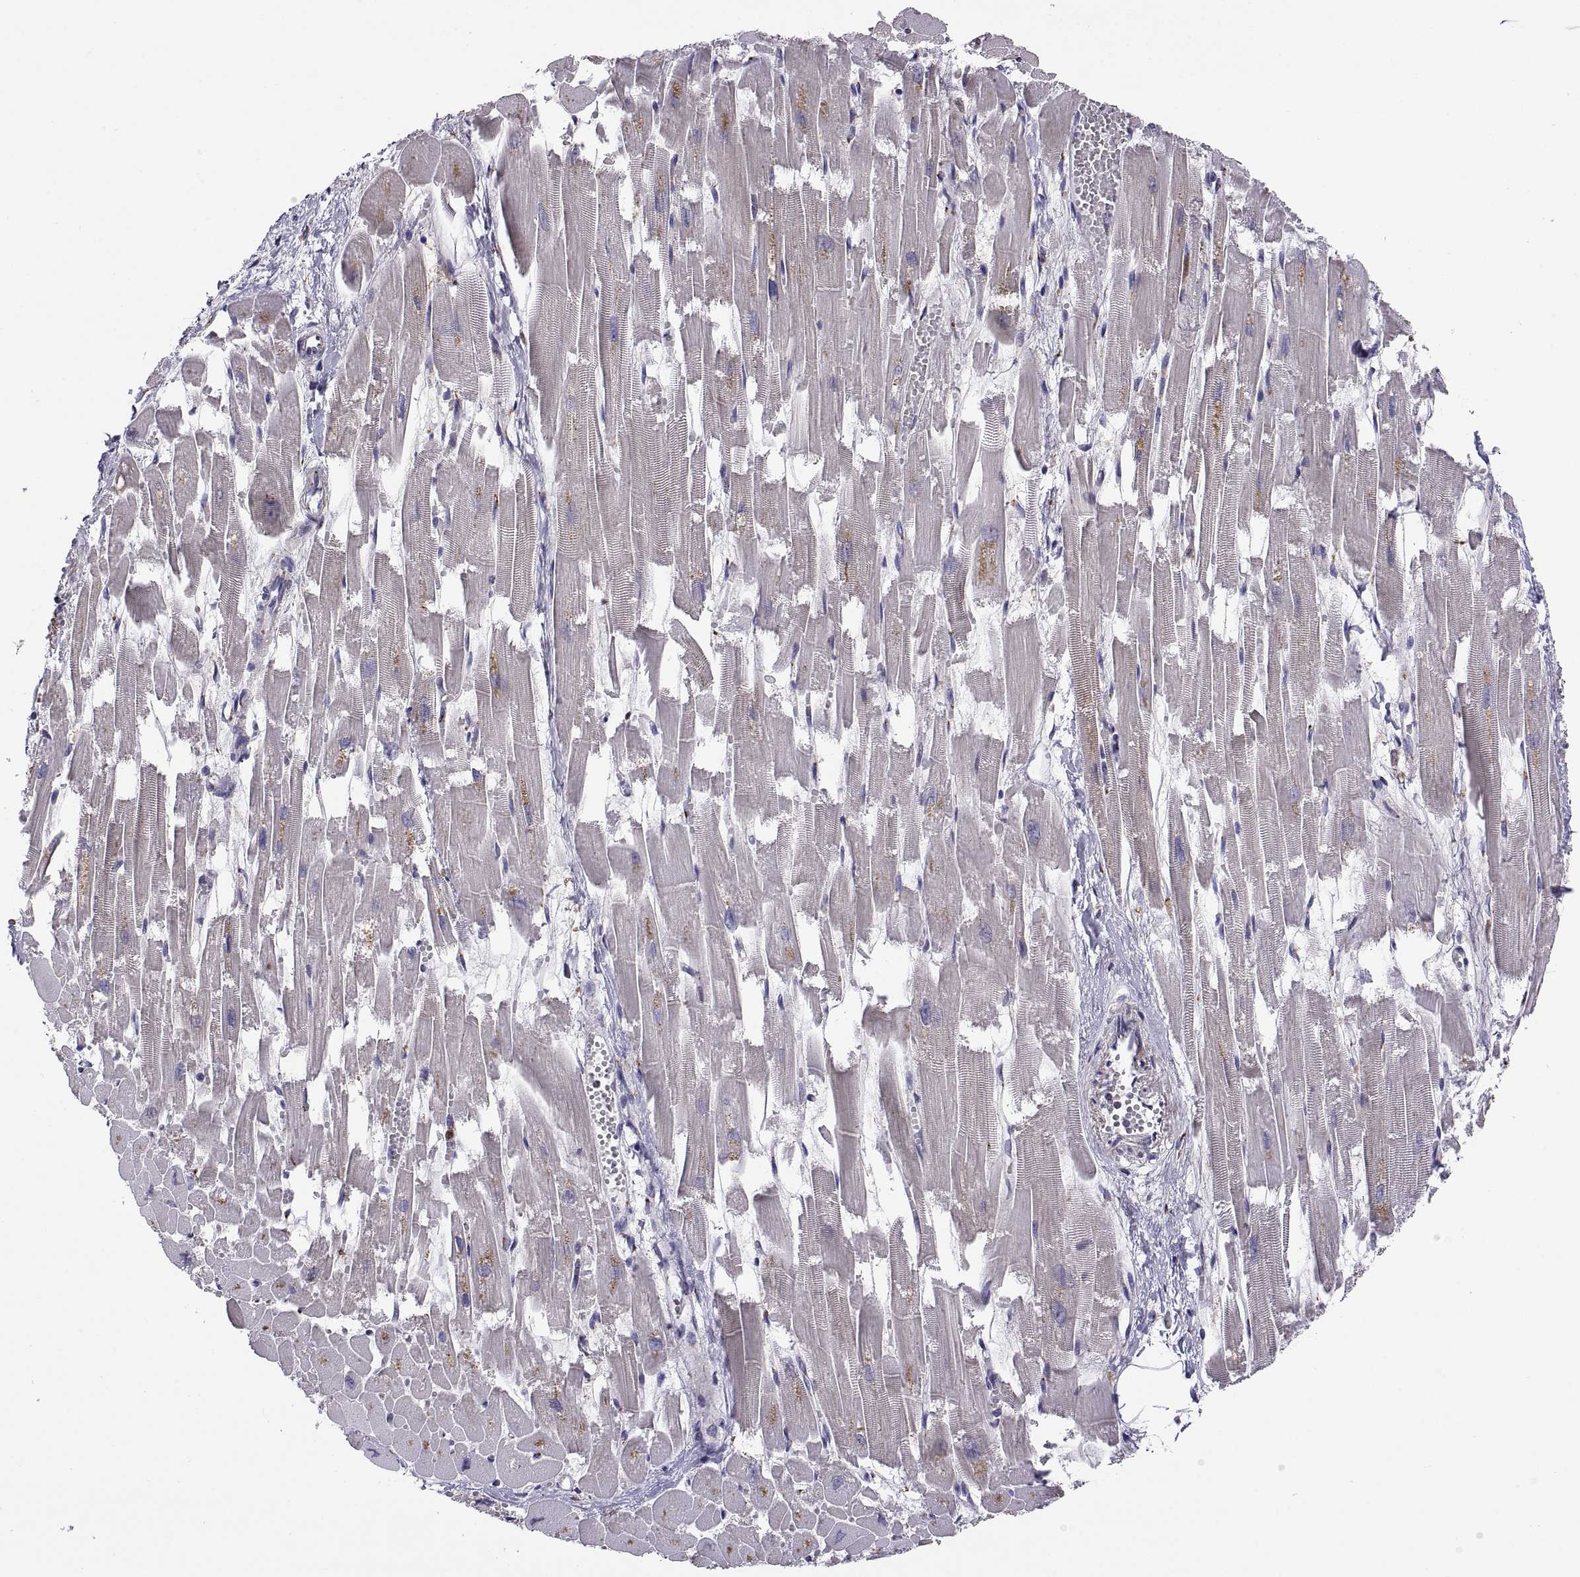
{"staining": {"intensity": "weak", "quantity": "<25%", "location": "cytoplasmic/membranous"}, "tissue": "heart muscle", "cell_type": "Cardiomyocytes", "image_type": "normal", "snomed": [{"axis": "morphology", "description": "Normal tissue, NOS"}, {"axis": "topography", "description": "Heart"}], "caption": "The immunohistochemistry (IHC) image has no significant positivity in cardiomyocytes of heart muscle. (Immunohistochemistry, brightfield microscopy, high magnification).", "gene": "ACAP1", "patient": {"sex": "female", "age": 52}}